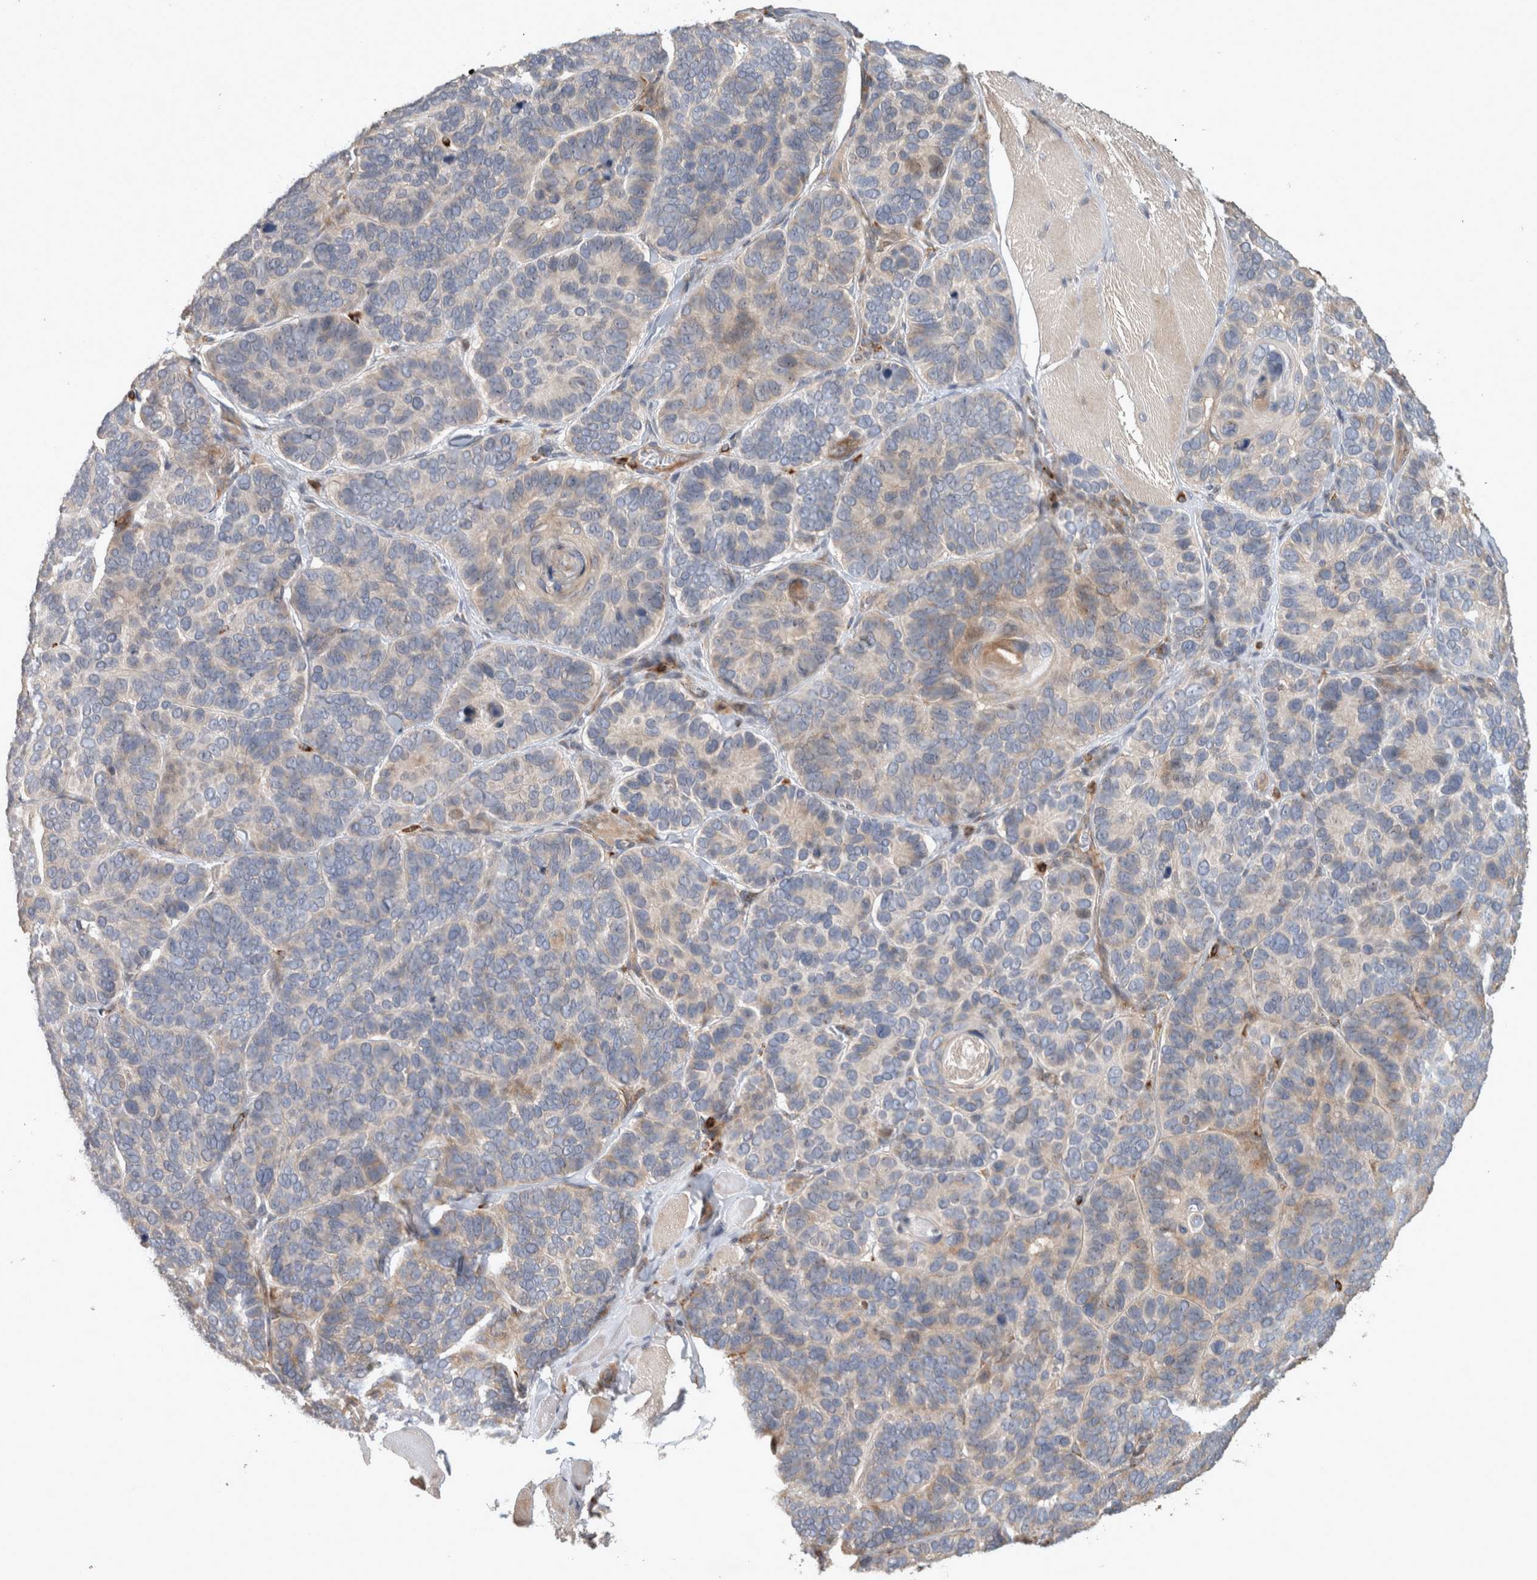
{"staining": {"intensity": "weak", "quantity": "<25%", "location": "cytoplasmic/membranous"}, "tissue": "skin cancer", "cell_type": "Tumor cells", "image_type": "cancer", "snomed": [{"axis": "morphology", "description": "Basal cell carcinoma"}, {"axis": "topography", "description": "Skin"}], "caption": "A photomicrograph of human skin basal cell carcinoma is negative for staining in tumor cells.", "gene": "SERAC1", "patient": {"sex": "male", "age": 62}}